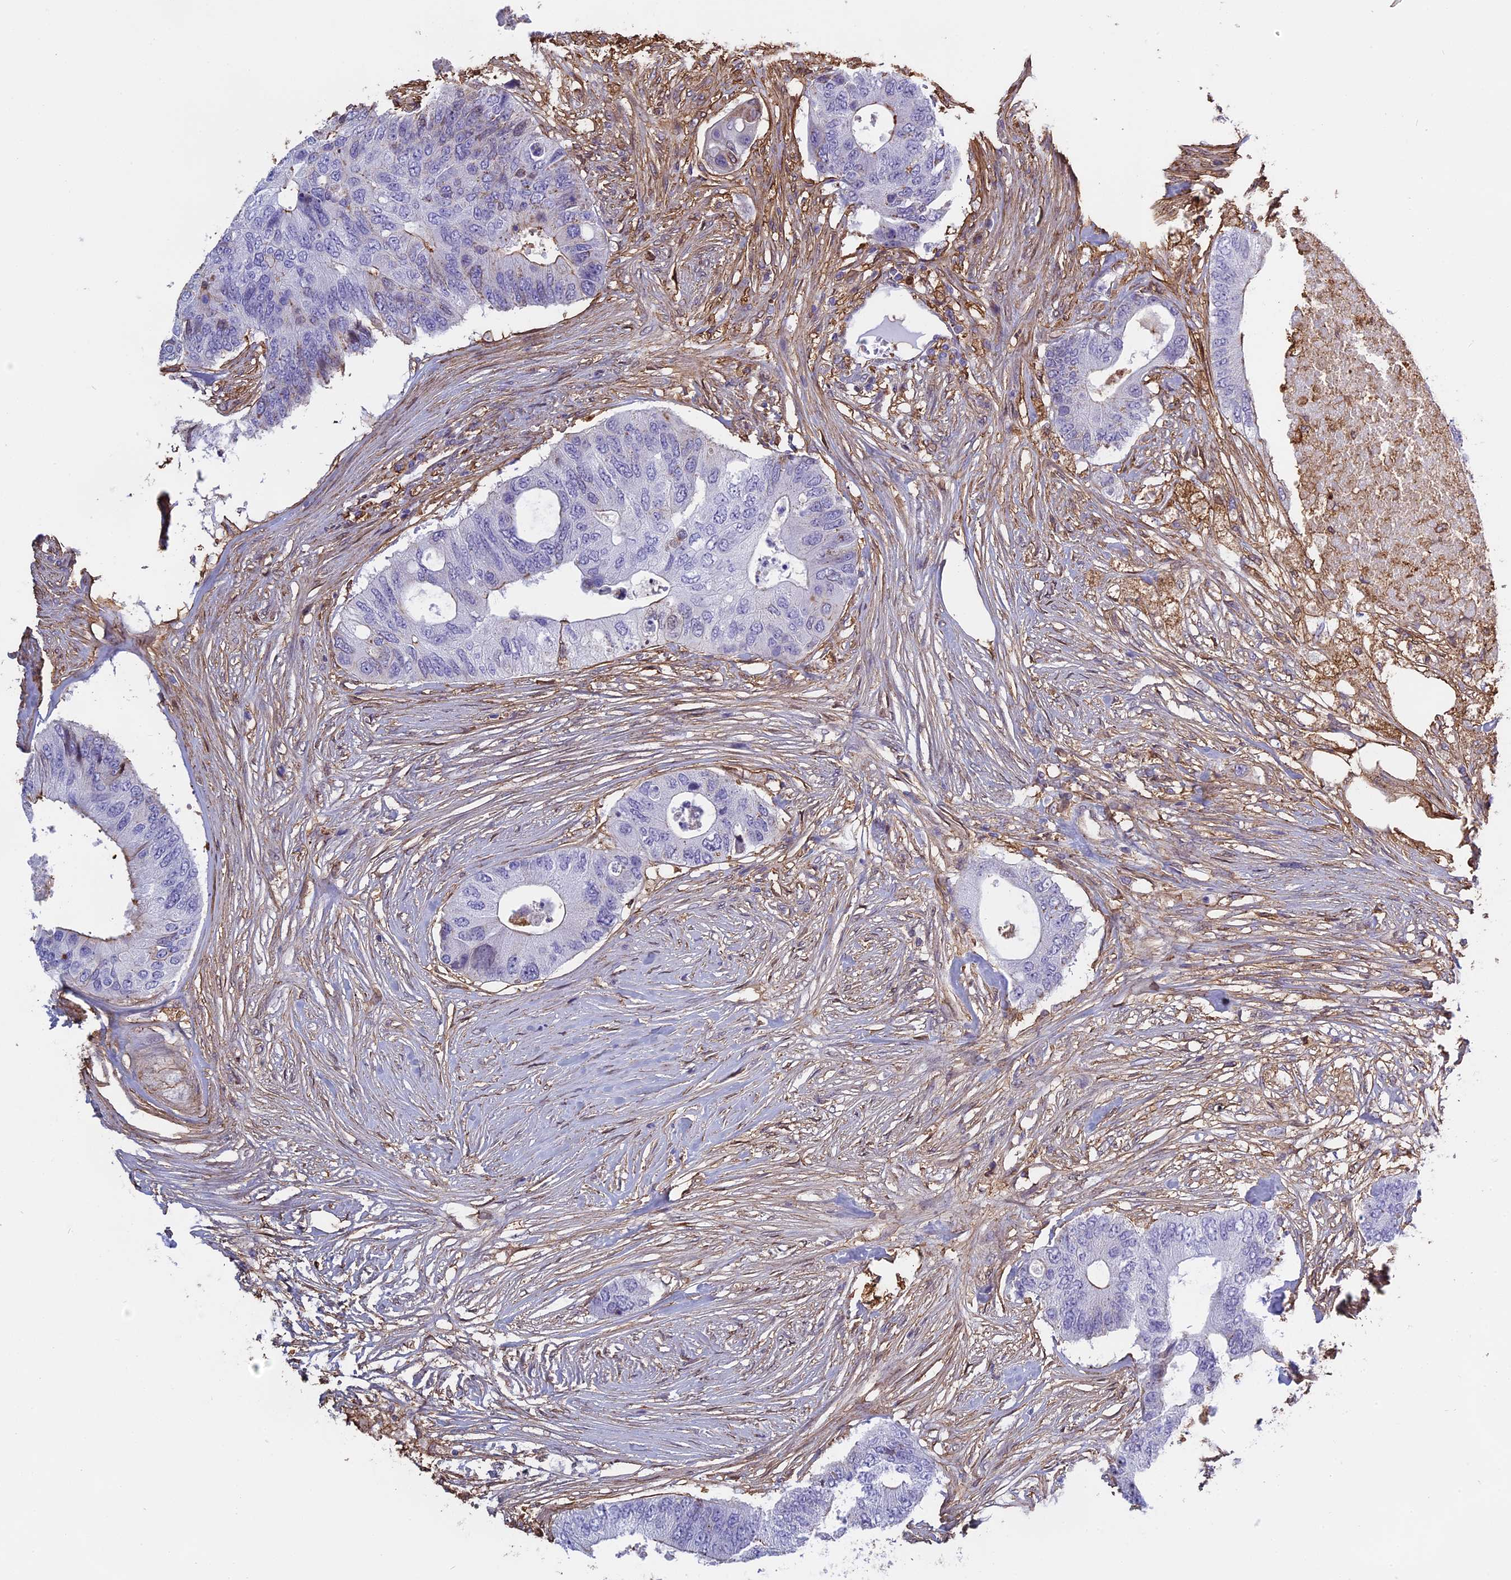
{"staining": {"intensity": "negative", "quantity": "none", "location": "none"}, "tissue": "colorectal cancer", "cell_type": "Tumor cells", "image_type": "cancer", "snomed": [{"axis": "morphology", "description": "Adenocarcinoma, NOS"}, {"axis": "topography", "description": "Colon"}], "caption": "High power microscopy micrograph of an immunohistochemistry (IHC) micrograph of colorectal cancer, revealing no significant expression in tumor cells.", "gene": "TMEM255B", "patient": {"sex": "male", "age": 71}}